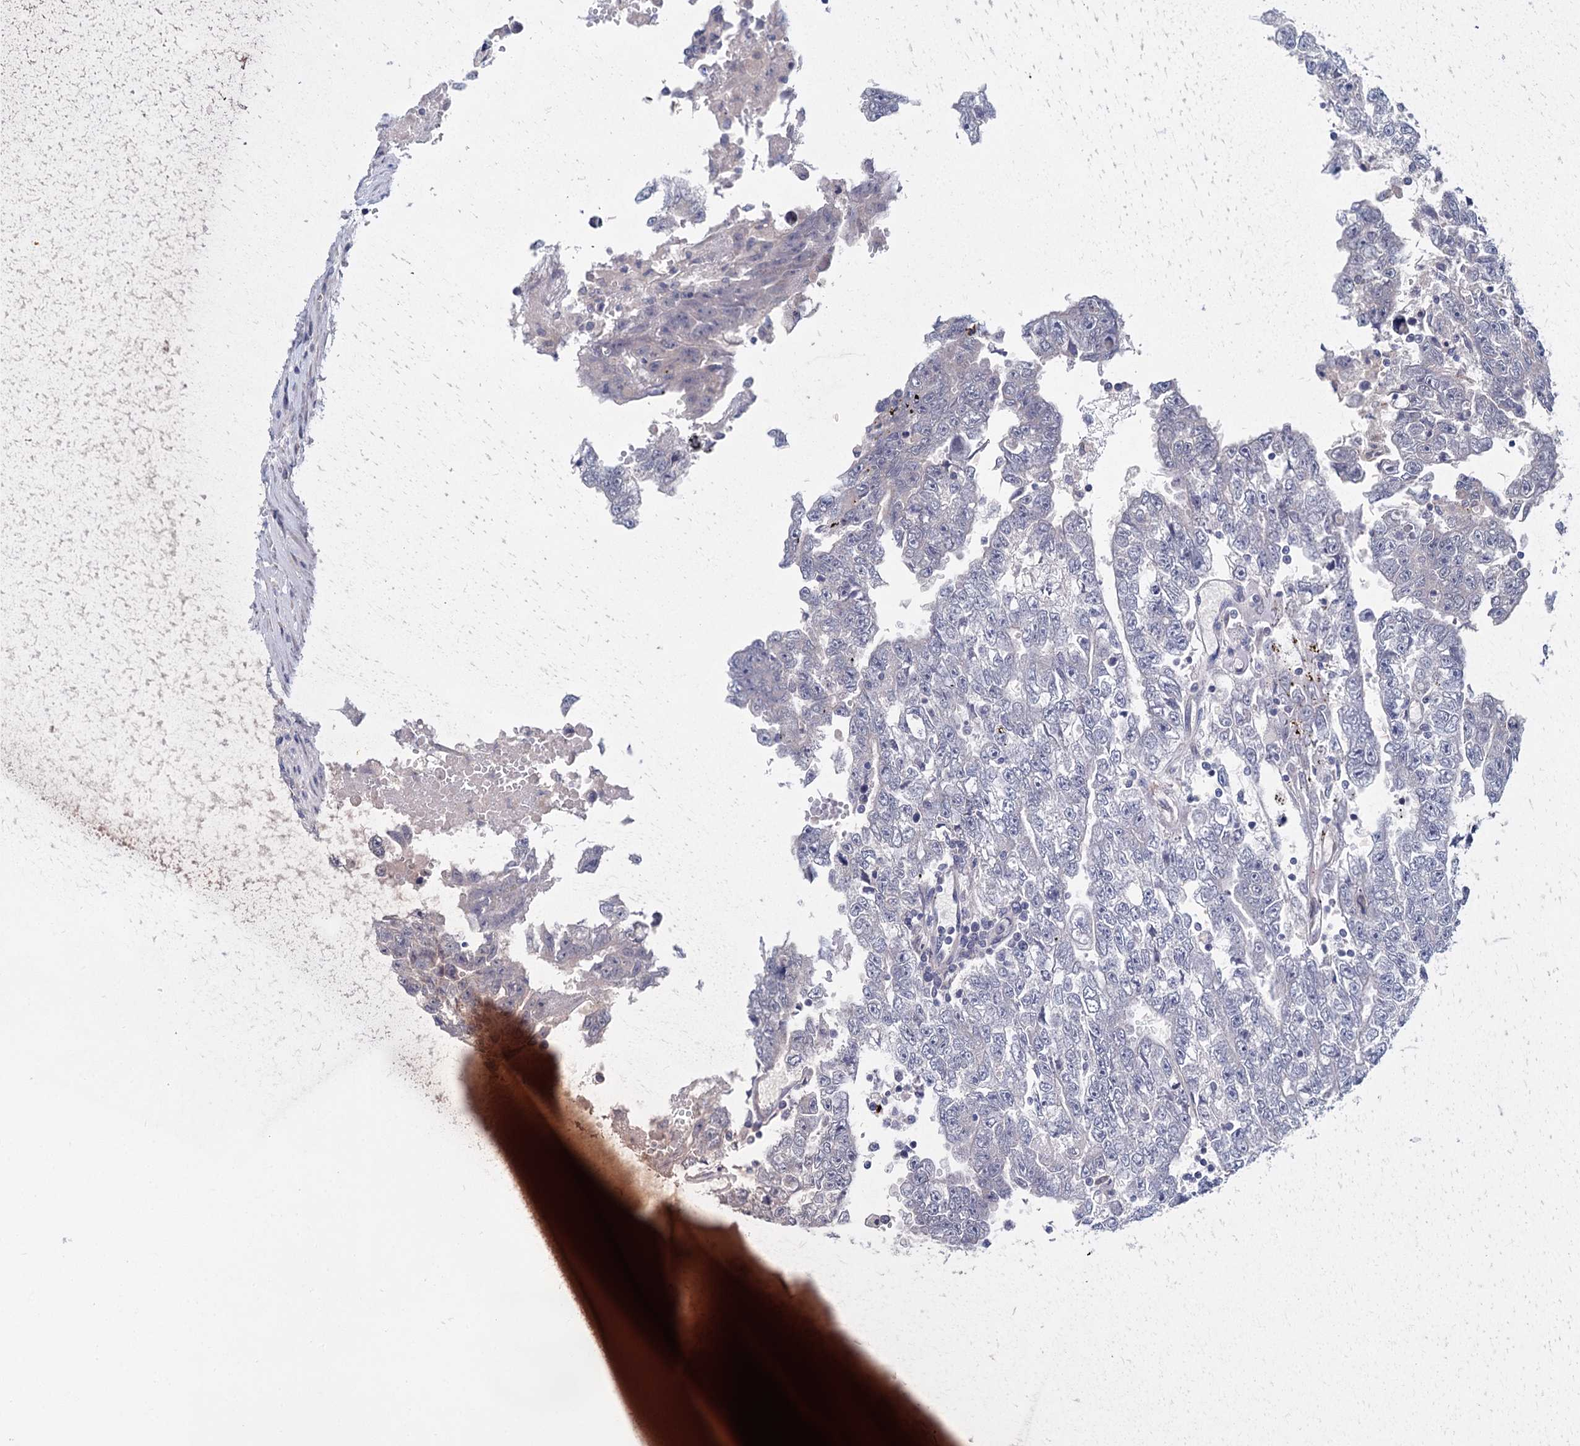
{"staining": {"intensity": "negative", "quantity": "none", "location": "none"}, "tissue": "testis cancer", "cell_type": "Tumor cells", "image_type": "cancer", "snomed": [{"axis": "morphology", "description": "Carcinoma, Embryonal, NOS"}, {"axis": "topography", "description": "Testis"}], "caption": "This histopathology image is of testis cancer (embryonal carcinoma) stained with IHC to label a protein in brown with the nuclei are counter-stained blue. There is no positivity in tumor cells.", "gene": "TRIM55", "patient": {"sex": "male", "age": 25}}